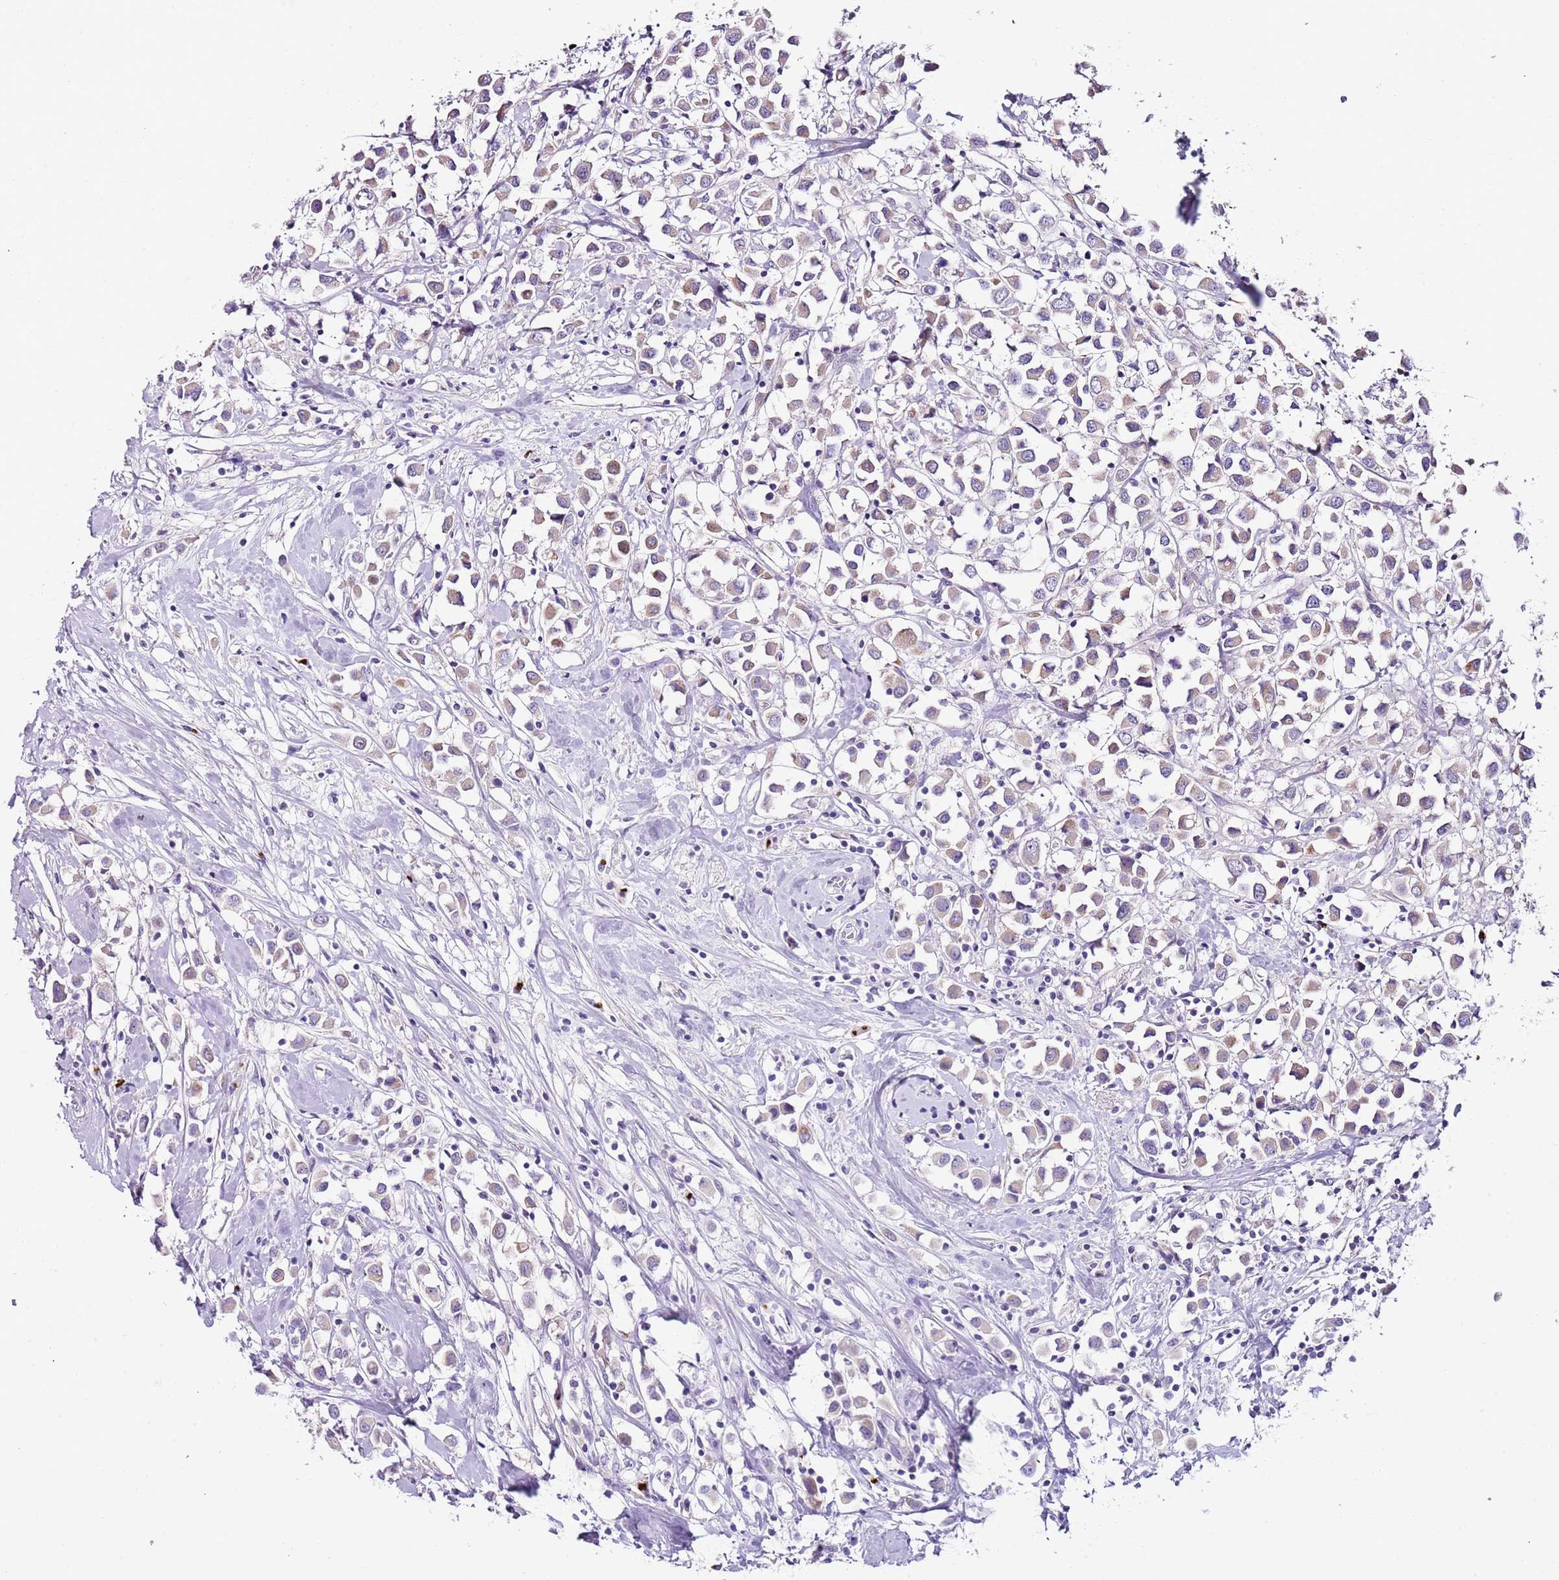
{"staining": {"intensity": "weak", "quantity": "25%-75%", "location": "cytoplasmic/membranous"}, "tissue": "breast cancer", "cell_type": "Tumor cells", "image_type": "cancer", "snomed": [{"axis": "morphology", "description": "Duct carcinoma"}, {"axis": "topography", "description": "Breast"}], "caption": "Immunohistochemical staining of breast cancer shows weak cytoplasmic/membranous protein staining in about 25%-75% of tumor cells.", "gene": "C2CD3", "patient": {"sex": "female", "age": 61}}